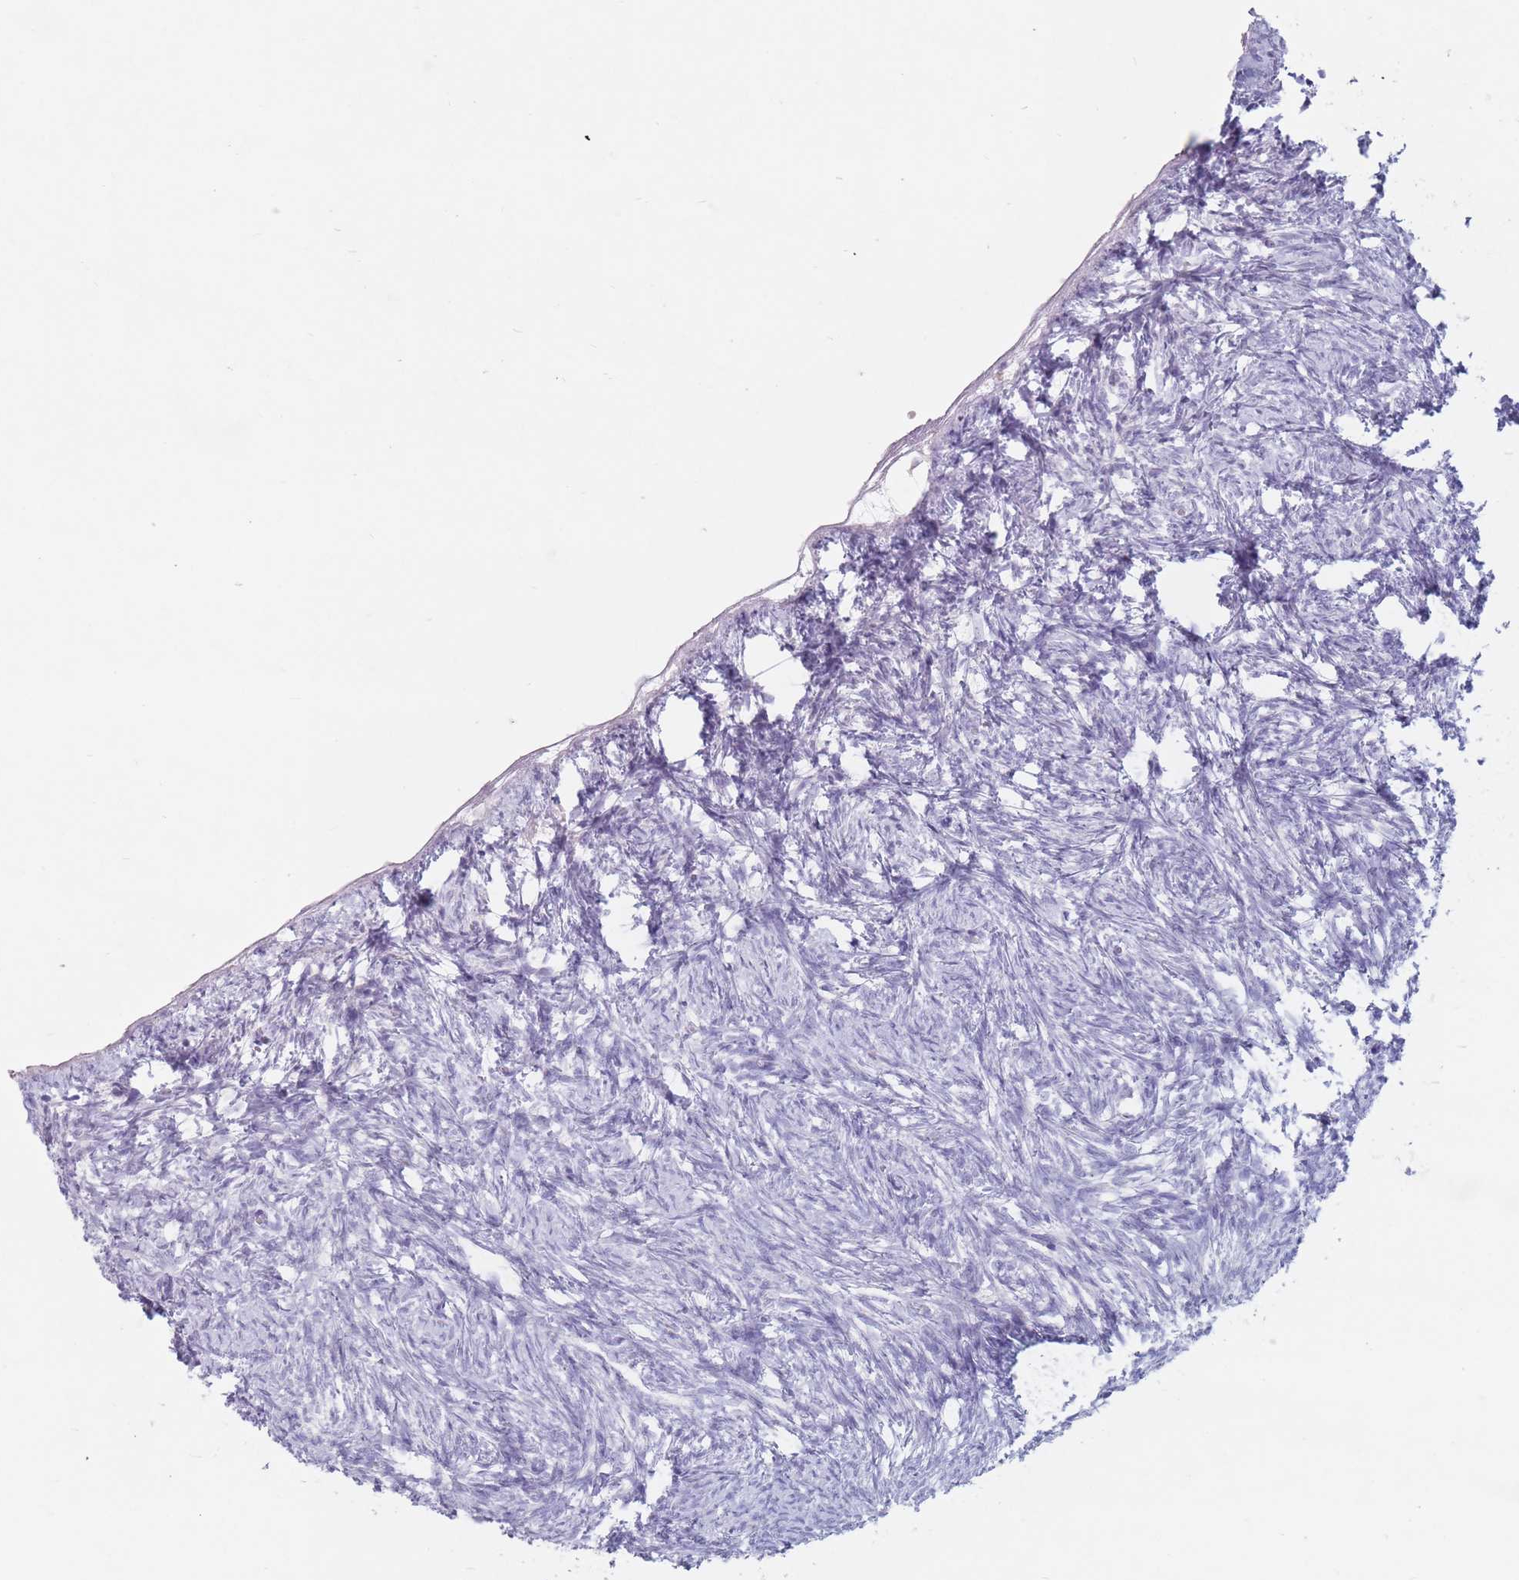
{"staining": {"intensity": "negative", "quantity": "none", "location": "none"}, "tissue": "ovary", "cell_type": "Ovarian stroma cells", "image_type": "normal", "snomed": [{"axis": "morphology", "description": "Normal tissue, NOS"}, {"axis": "topography", "description": "Ovary"}], "caption": "An immunohistochemistry histopathology image of unremarkable ovary is shown. There is no staining in ovarian stroma cells of ovary.", "gene": "ST3GAL5", "patient": {"sex": "female", "age": 51}}